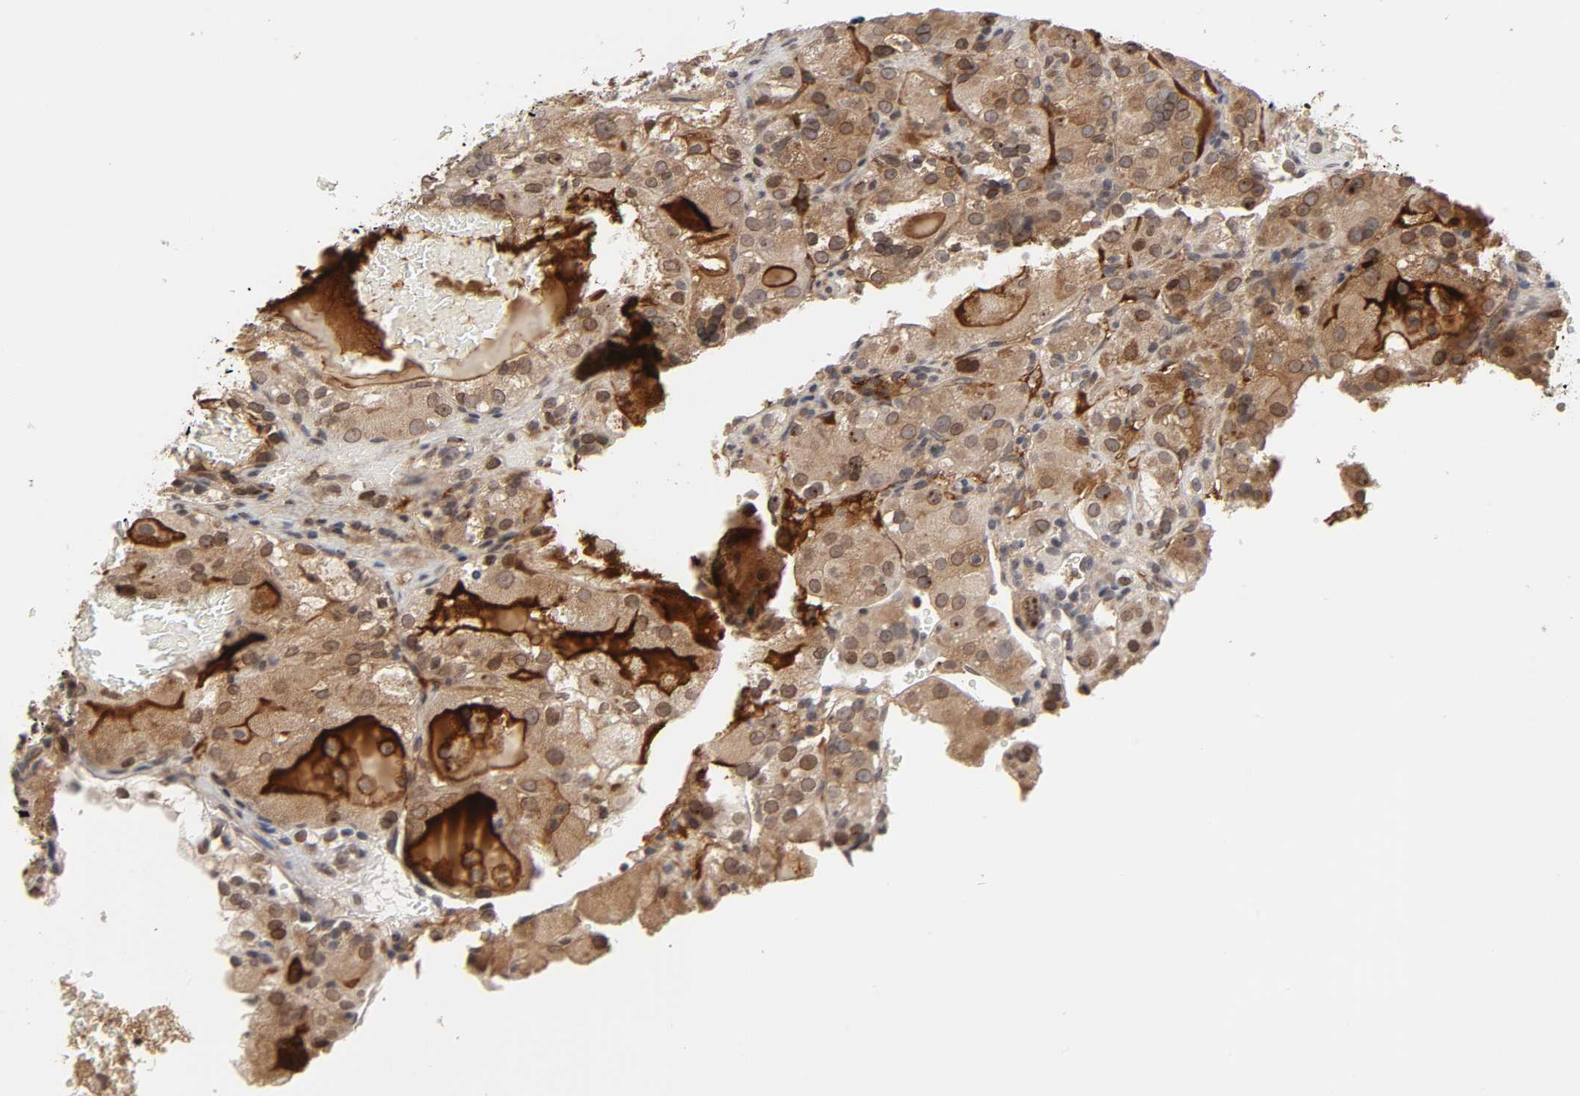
{"staining": {"intensity": "strong", "quantity": ">75%", "location": "cytoplasmic/membranous,nuclear"}, "tissue": "renal cancer", "cell_type": "Tumor cells", "image_type": "cancer", "snomed": [{"axis": "morphology", "description": "Normal tissue, NOS"}, {"axis": "morphology", "description": "Adenocarcinoma, NOS"}, {"axis": "topography", "description": "Kidney"}], "caption": "Immunohistochemical staining of renal adenocarcinoma demonstrates high levels of strong cytoplasmic/membranous and nuclear staining in approximately >75% of tumor cells.", "gene": "CPN2", "patient": {"sex": "male", "age": 61}}